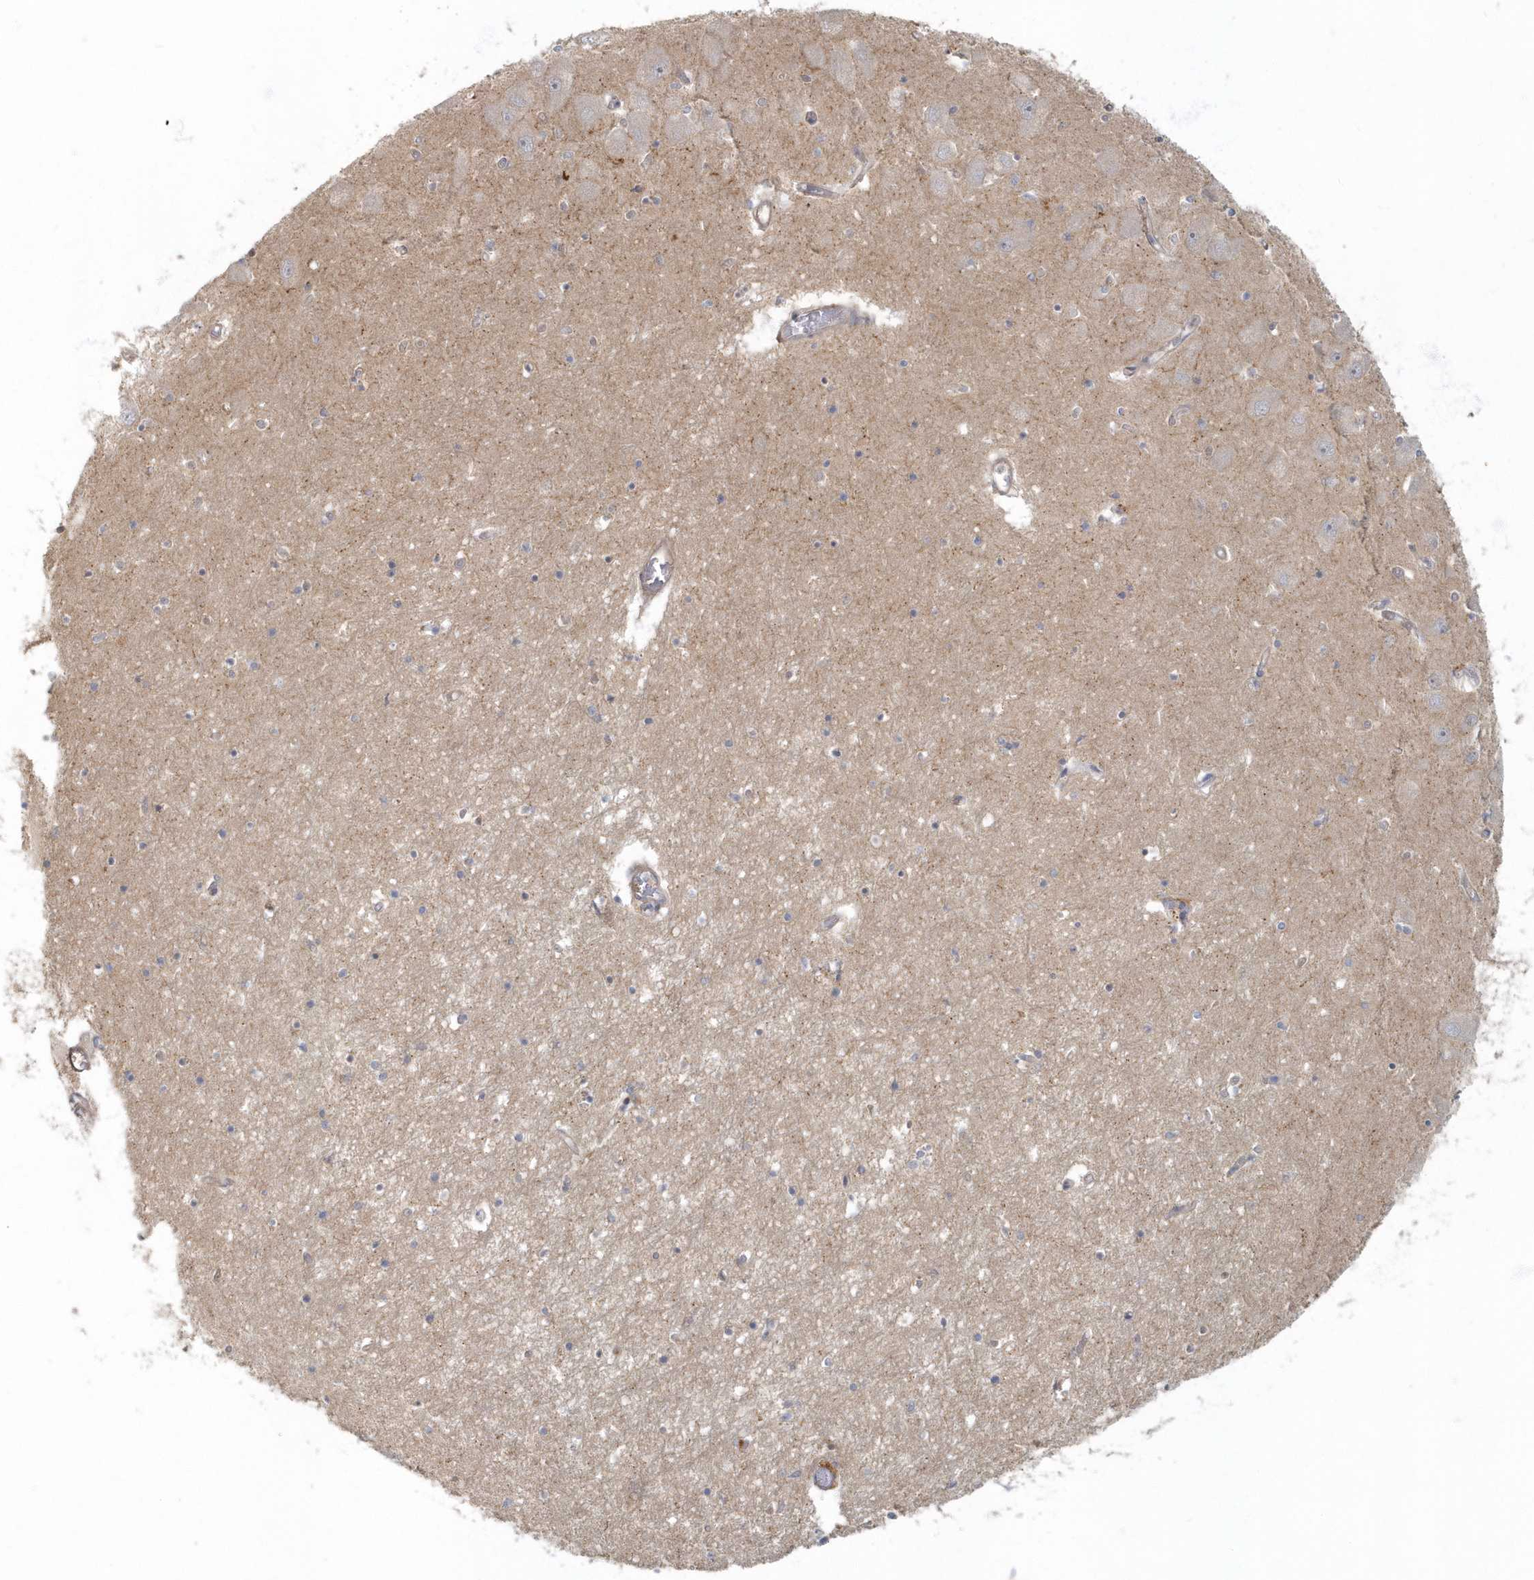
{"staining": {"intensity": "negative", "quantity": "none", "location": "none"}, "tissue": "hippocampus", "cell_type": "Glial cells", "image_type": "normal", "snomed": [{"axis": "morphology", "description": "Normal tissue, NOS"}, {"axis": "topography", "description": "Hippocampus"}], "caption": "Immunohistochemistry of normal human hippocampus demonstrates no expression in glial cells.", "gene": "ARHGEF38", "patient": {"sex": "male", "age": 70}}